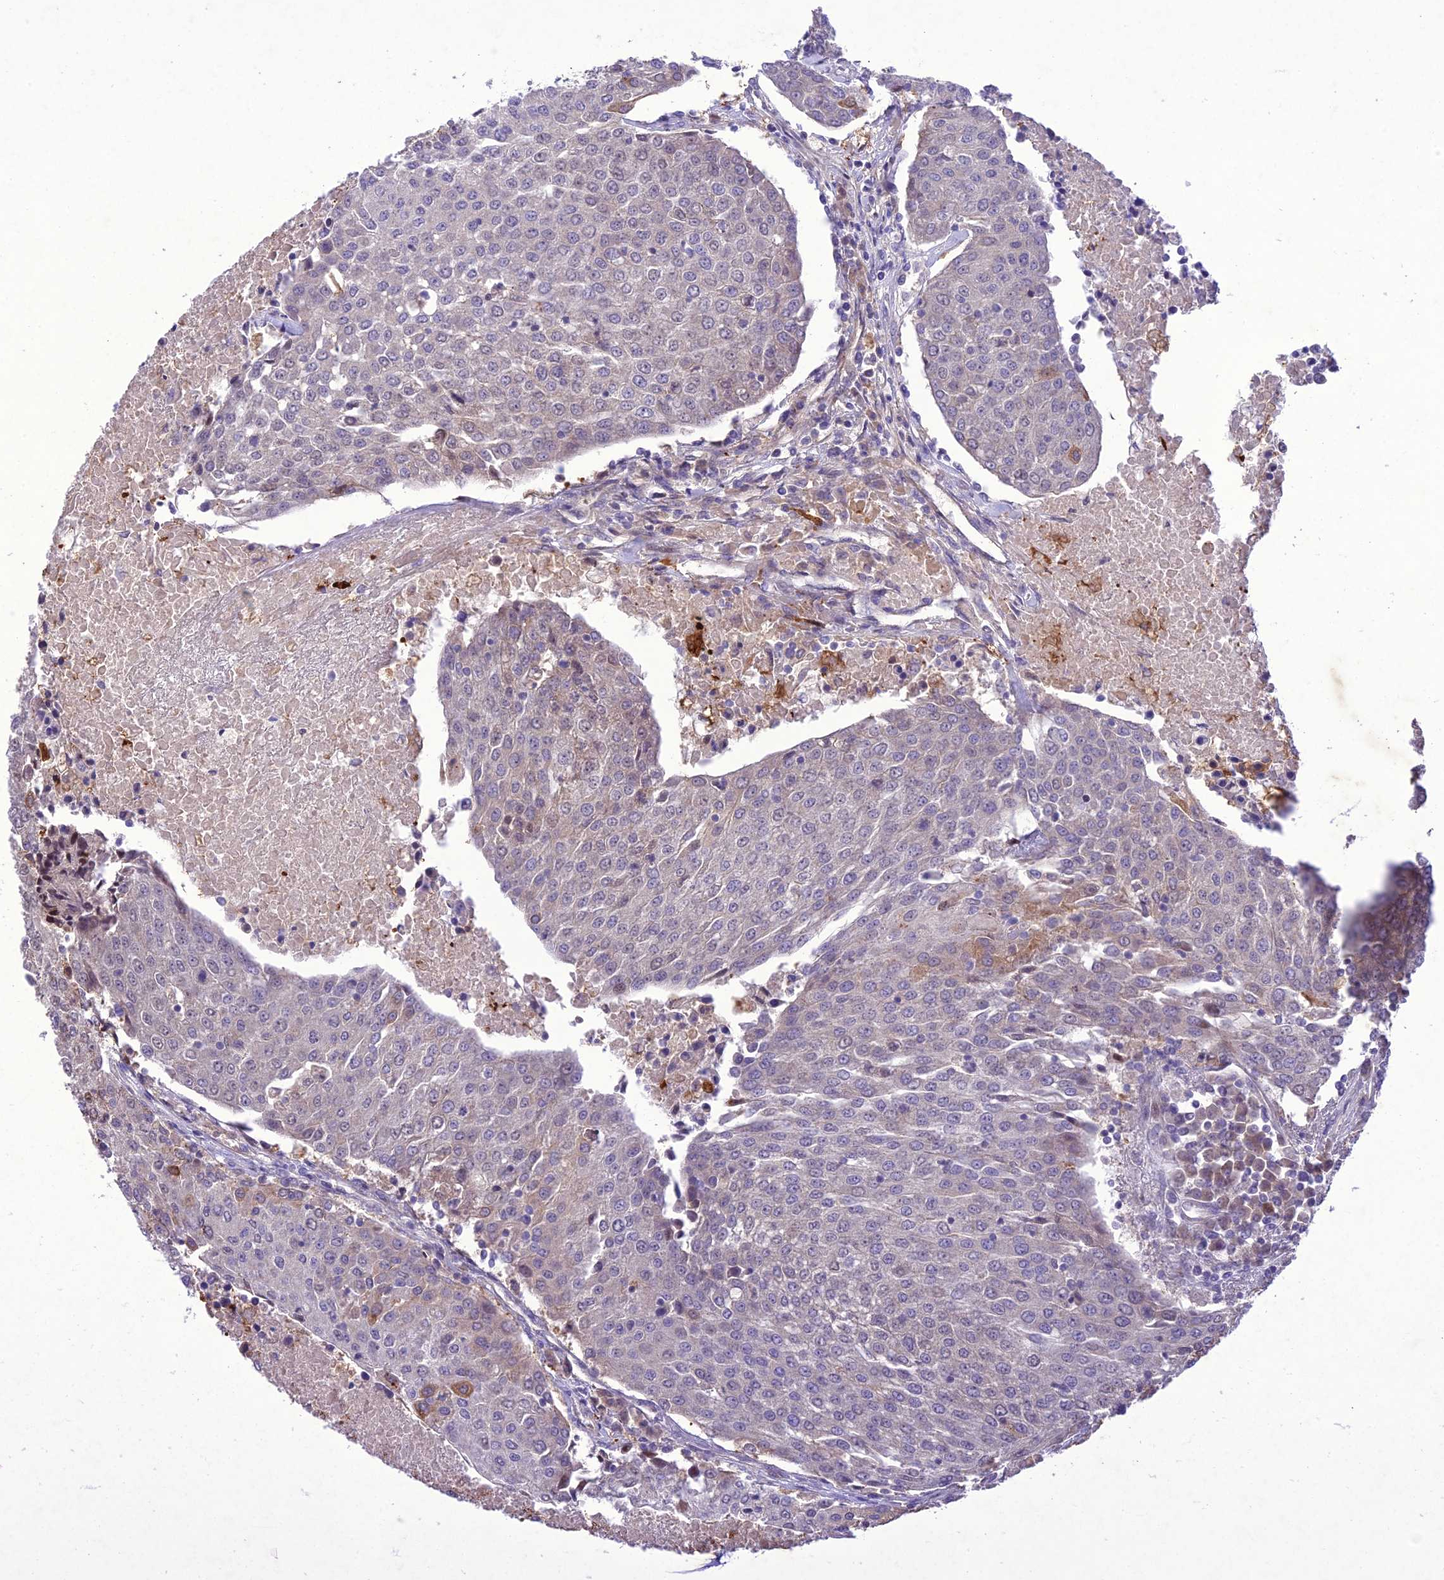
{"staining": {"intensity": "negative", "quantity": "none", "location": "none"}, "tissue": "urothelial cancer", "cell_type": "Tumor cells", "image_type": "cancer", "snomed": [{"axis": "morphology", "description": "Urothelial carcinoma, High grade"}, {"axis": "topography", "description": "Urinary bladder"}], "caption": "Image shows no significant protein staining in tumor cells of urothelial carcinoma (high-grade).", "gene": "ANKRD52", "patient": {"sex": "female", "age": 85}}